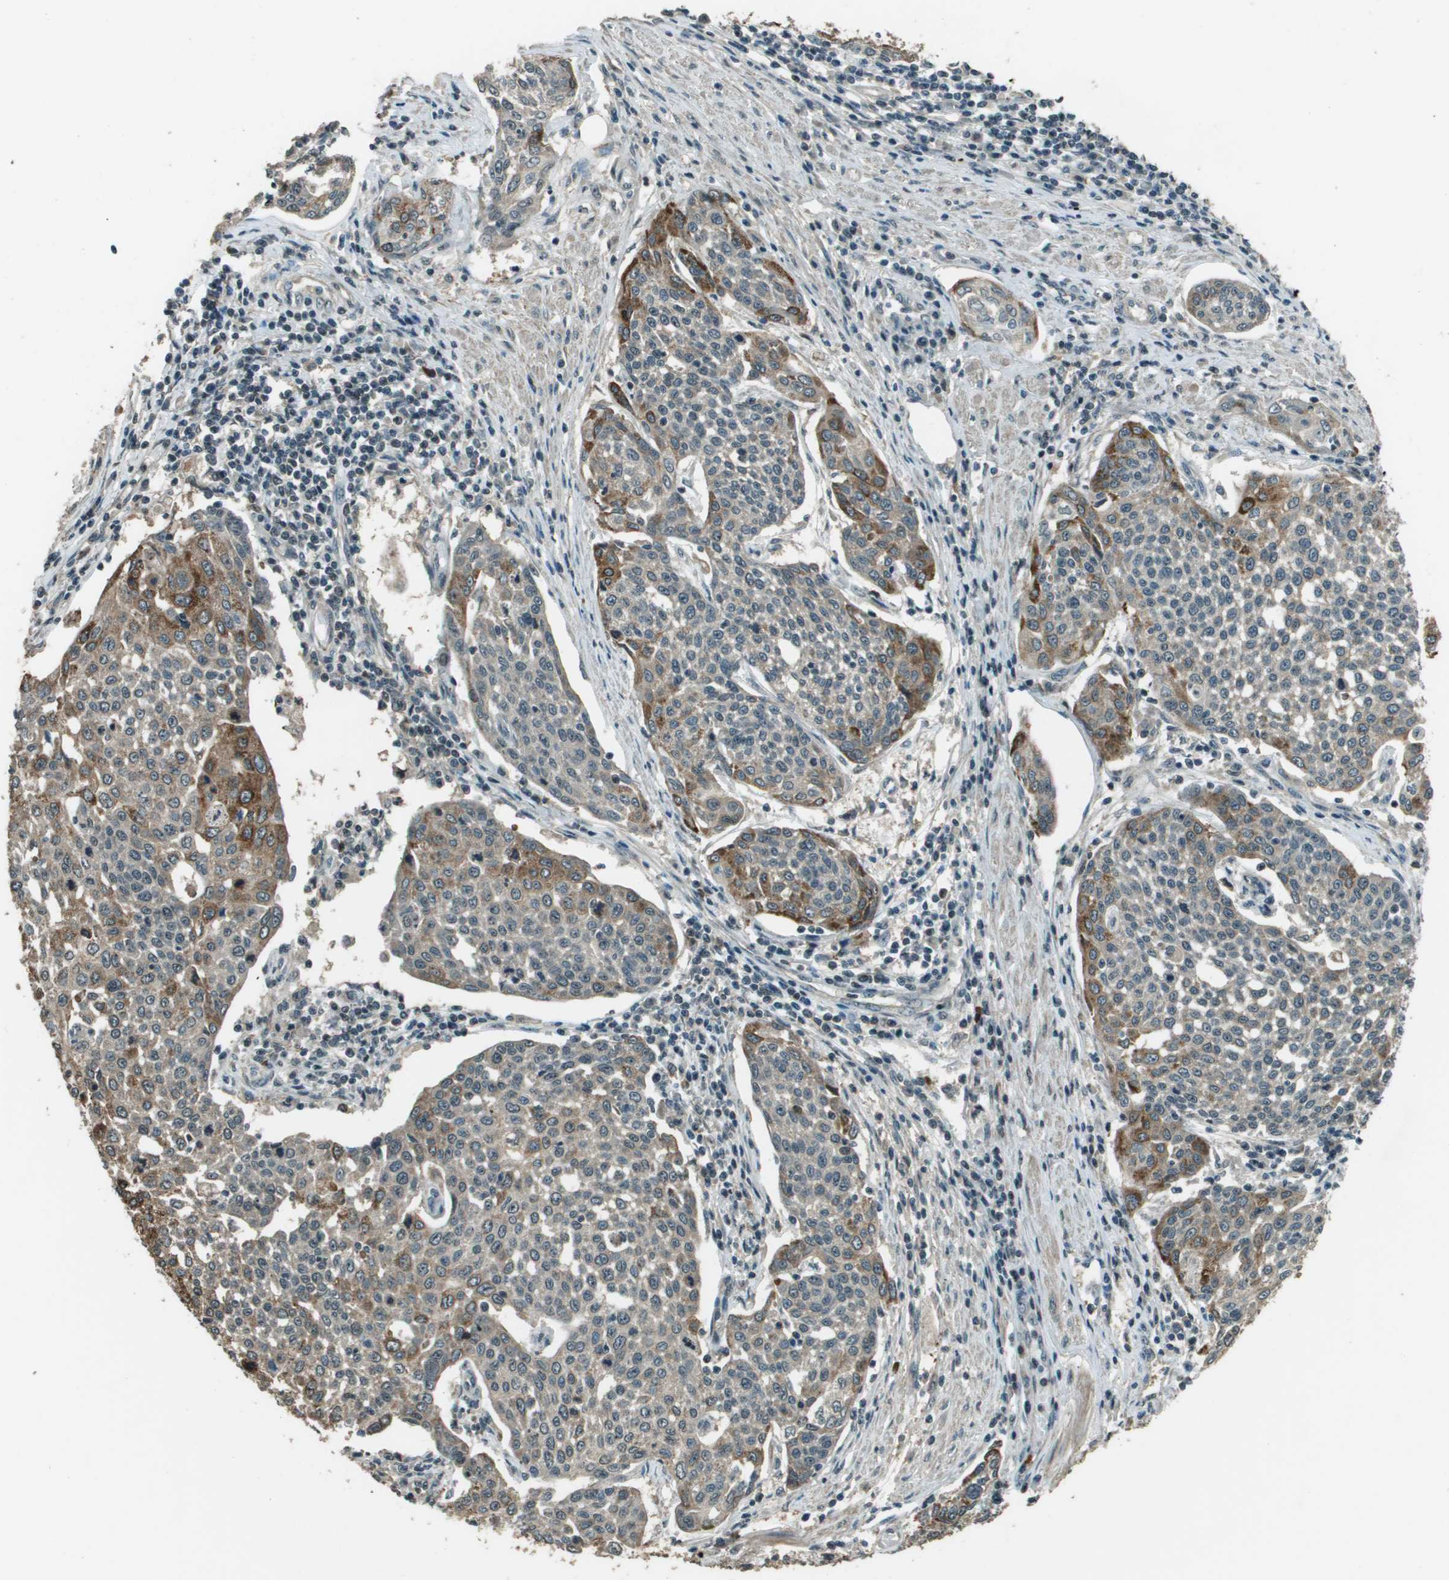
{"staining": {"intensity": "moderate", "quantity": "25%-75%", "location": "cytoplasmic/membranous"}, "tissue": "cervical cancer", "cell_type": "Tumor cells", "image_type": "cancer", "snomed": [{"axis": "morphology", "description": "Squamous cell carcinoma, NOS"}, {"axis": "topography", "description": "Cervix"}], "caption": "This is a histology image of IHC staining of squamous cell carcinoma (cervical), which shows moderate staining in the cytoplasmic/membranous of tumor cells.", "gene": "SDC3", "patient": {"sex": "female", "age": 34}}